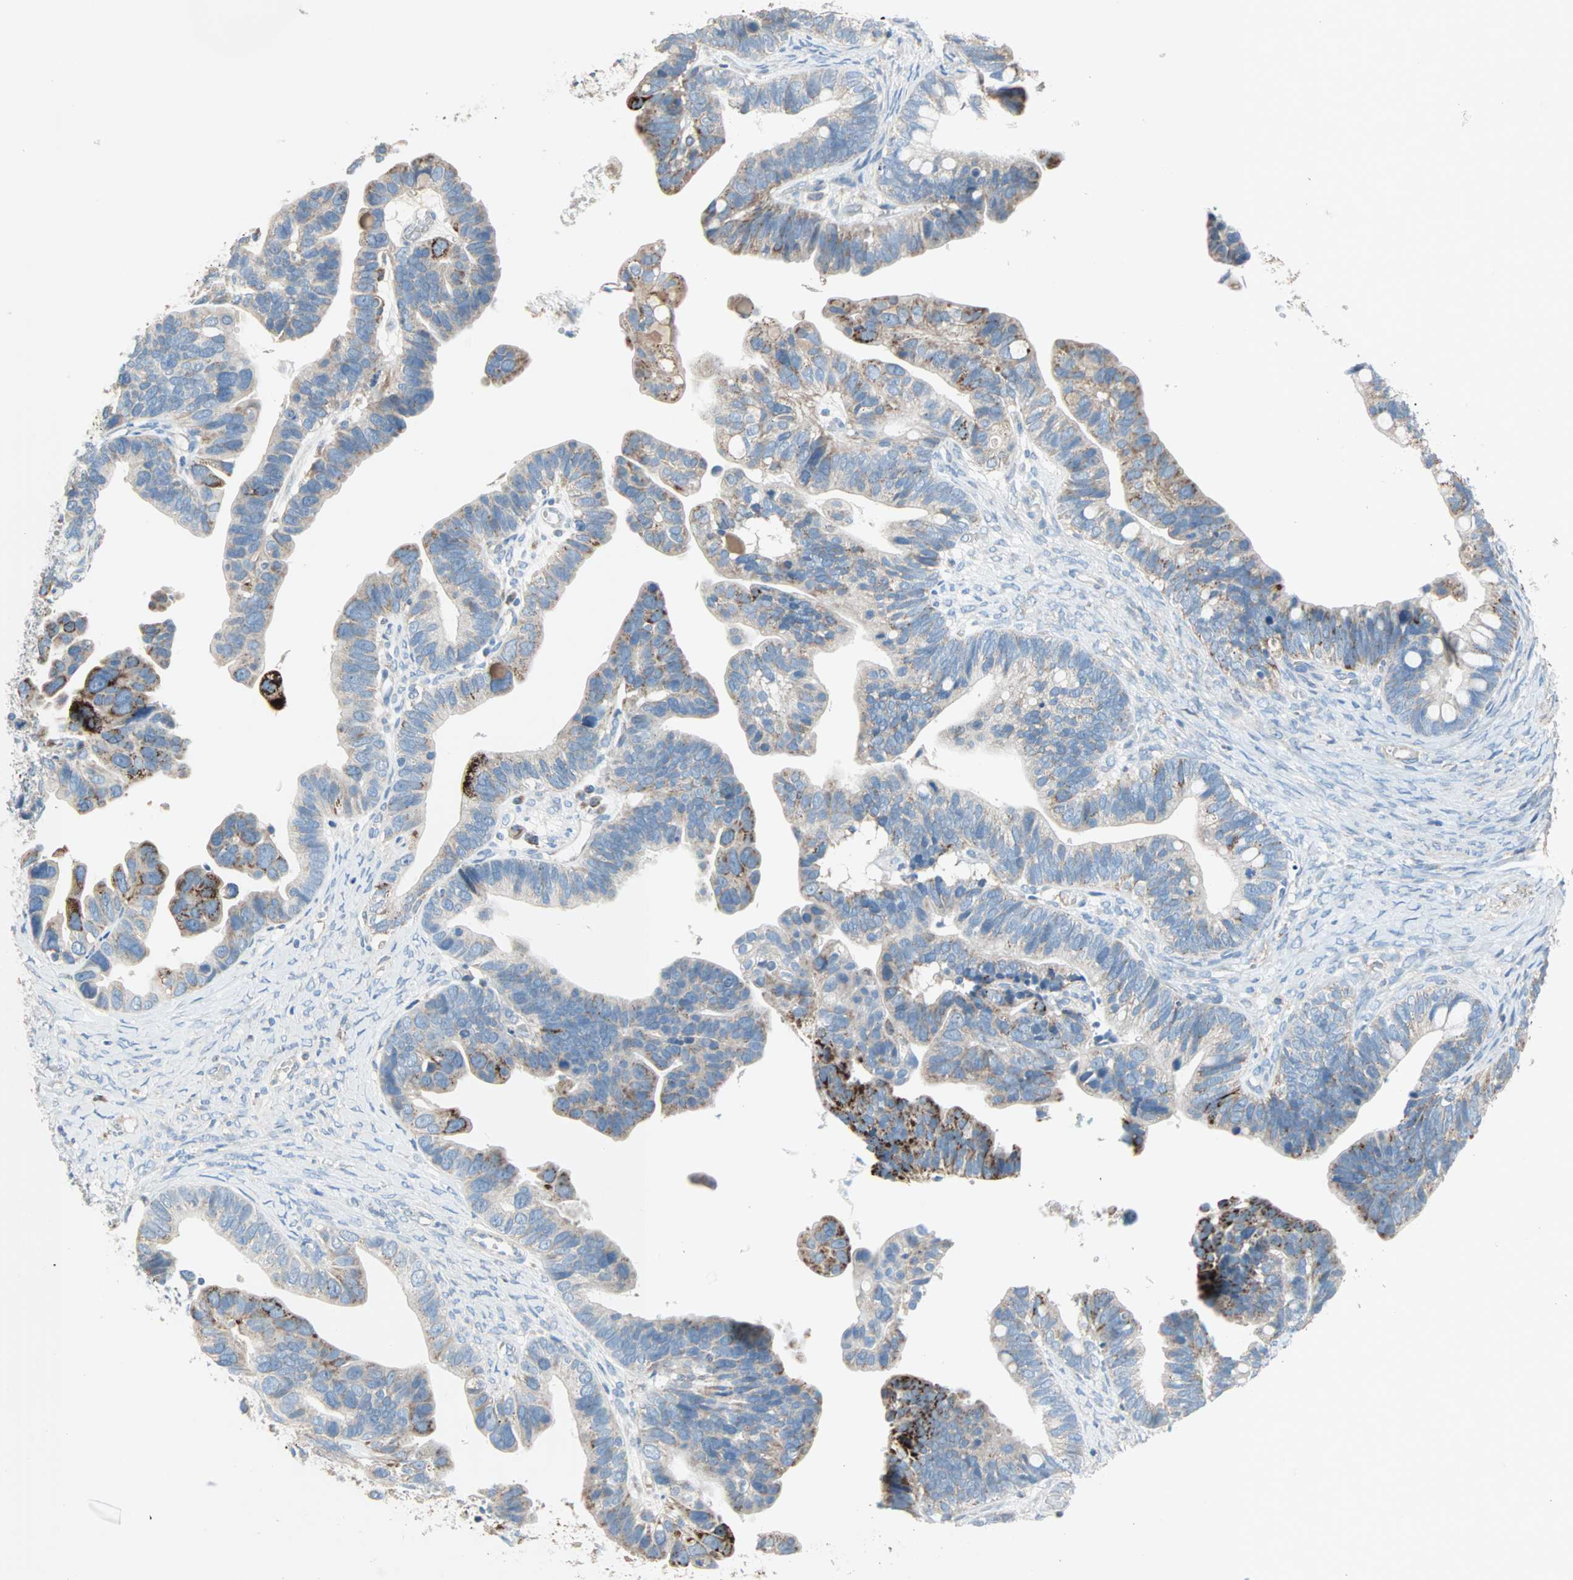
{"staining": {"intensity": "moderate", "quantity": "<25%", "location": "cytoplasmic/membranous"}, "tissue": "ovarian cancer", "cell_type": "Tumor cells", "image_type": "cancer", "snomed": [{"axis": "morphology", "description": "Cystadenocarcinoma, serous, NOS"}, {"axis": "topography", "description": "Ovary"}], "caption": "Ovarian cancer tissue shows moderate cytoplasmic/membranous positivity in approximately <25% of tumor cells, visualized by immunohistochemistry.", "gene": "ACVRL1", "patient": {"sex": "female", "age": 56}}